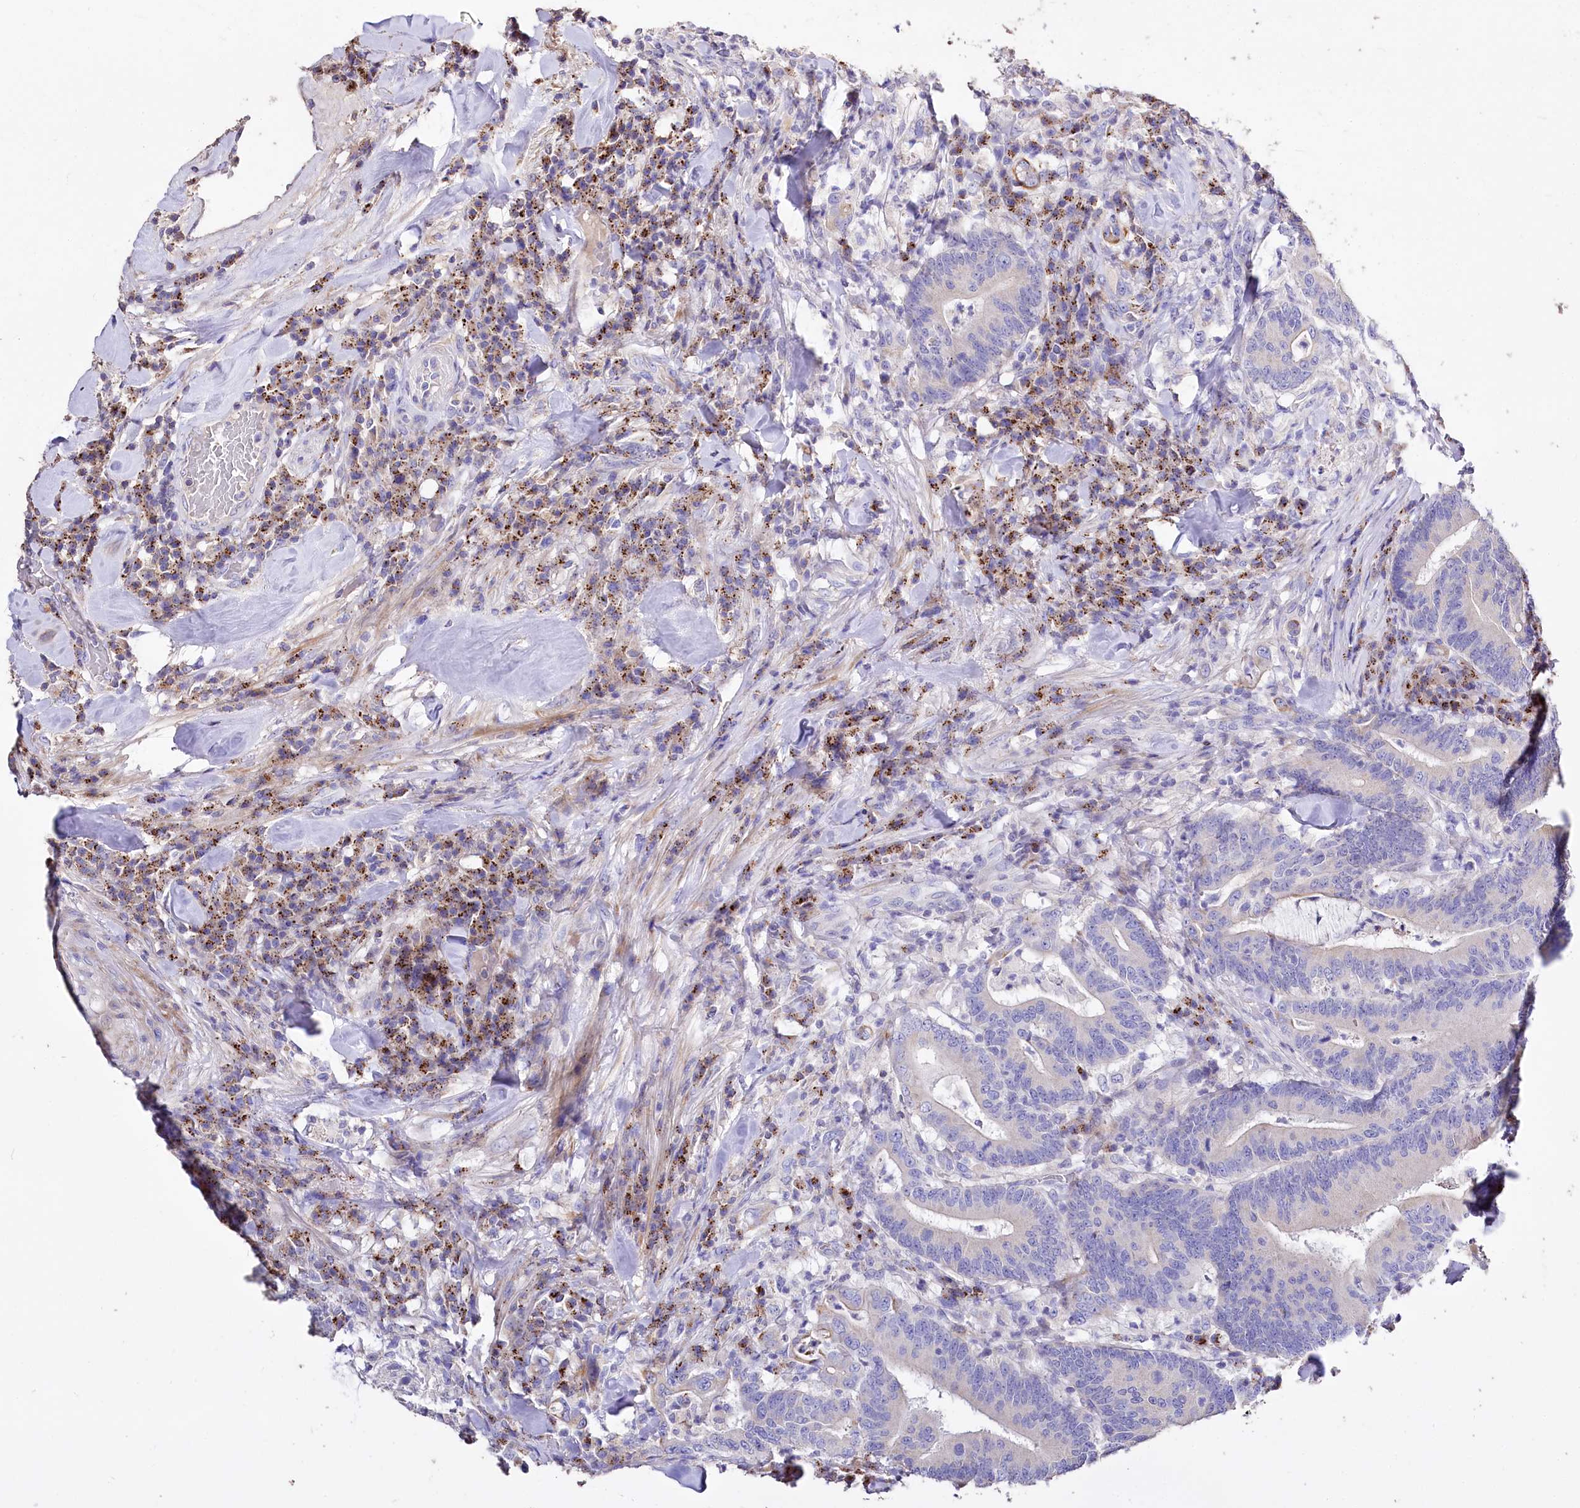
{"staining": {"intensity": "negative", "quantity": "none", "location": "none"}, "tissue": "colorectal cancer", "cell_type": "Tumor cells", "image_type": "cancer", "snomed": [{"axis": "morphology", "description": "Adenocarcinoma, NOS"}, {"axis": "topography", "description": "Colon"}], "caption": "Tumor cells are negative for protein expression in human colorectal adenocarcinoma.", "gene": "PTER", "patient": {"sex": "female", "age": 66}}